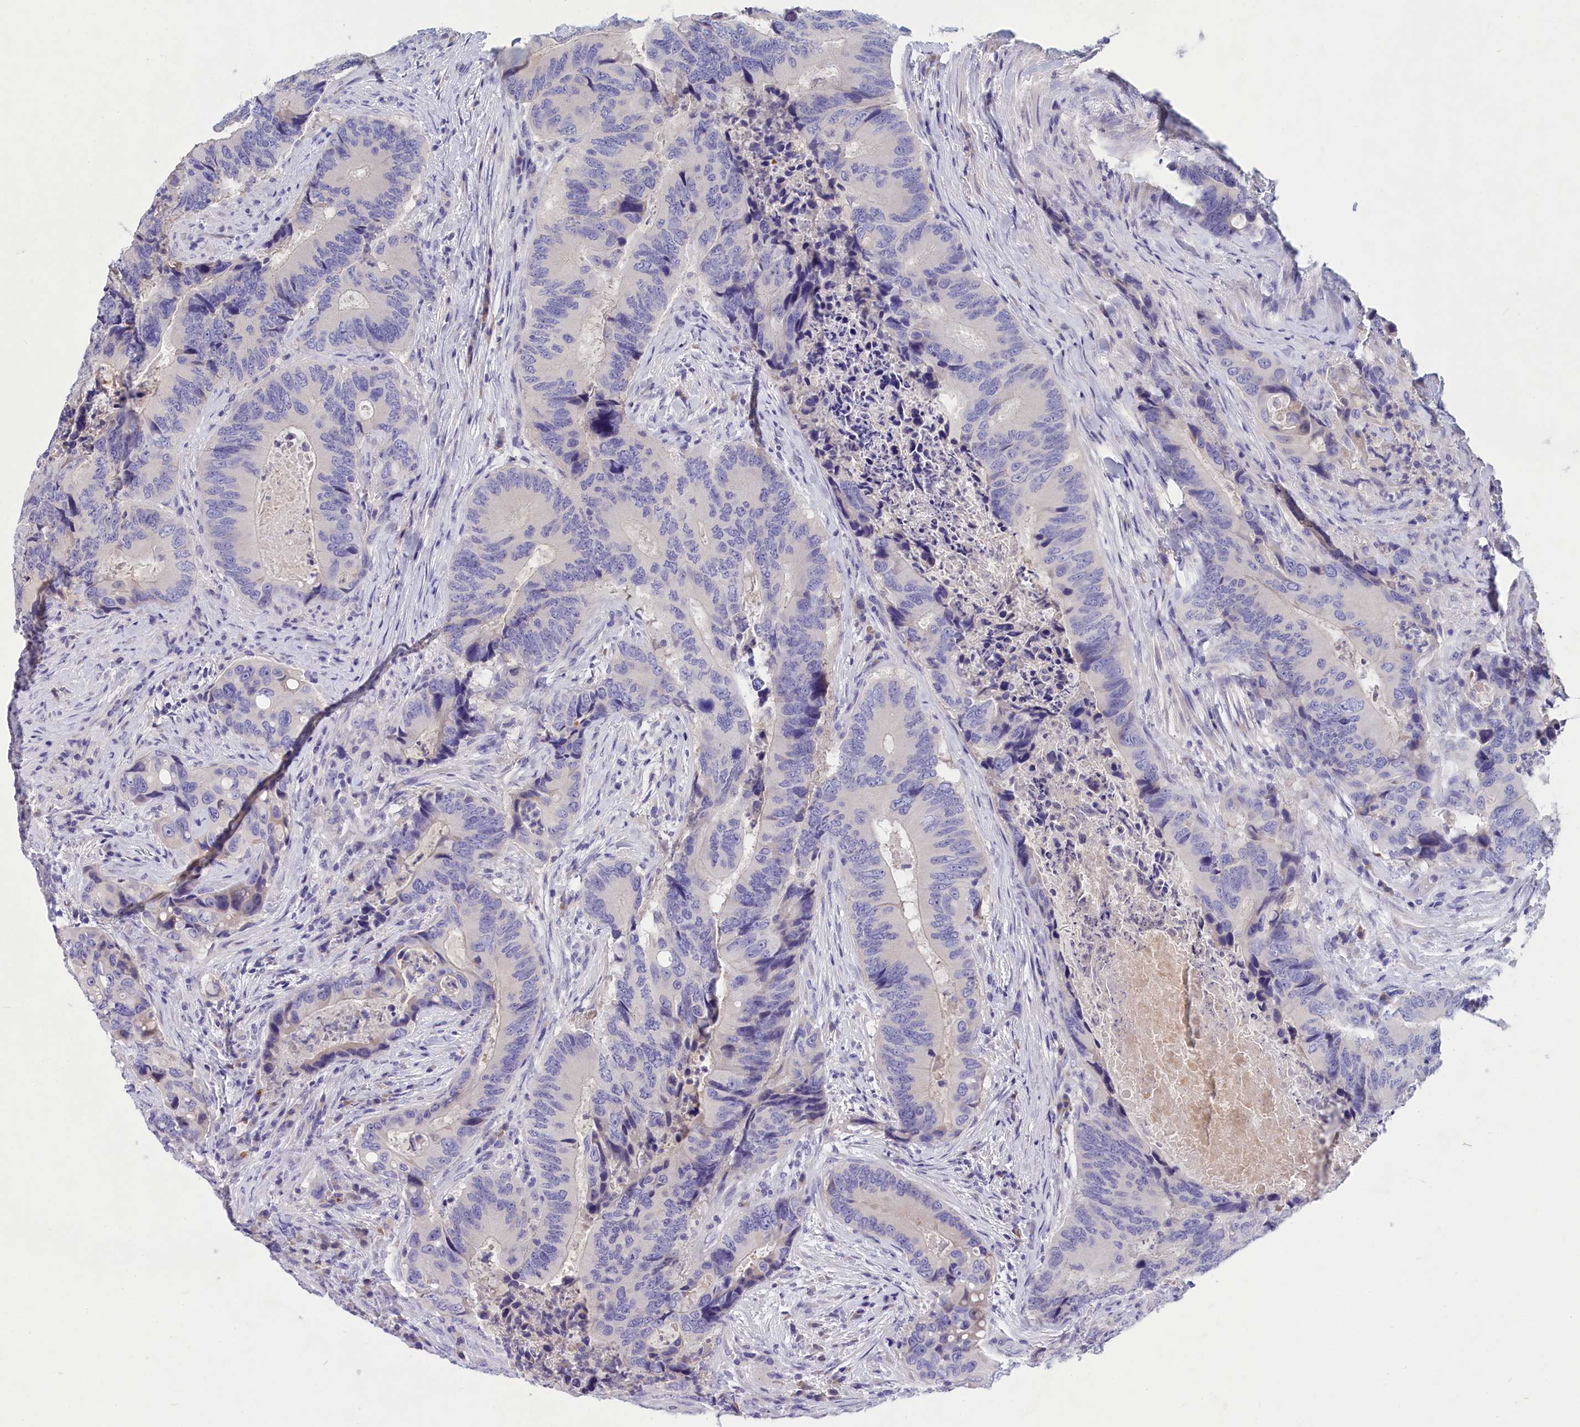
{"staining": {"intensity": "negative", "quantity": "none", "location": "none"}, "tissue": "colorectal cancer", "cell_type": "Tumor cells", "image_type": "cancer", "snomed": [{"axis": "morphology", "description": "Adenocarcinoma, NOS"}, {"axis": "topography", "description": "Colon"}], "caption": "DAB immunohistochemical staining of colorectal cancer demonstrates no significant staining in tumor cells.", "gene": "DEFB119", "patient": {"sex": "male", "age": 84}}